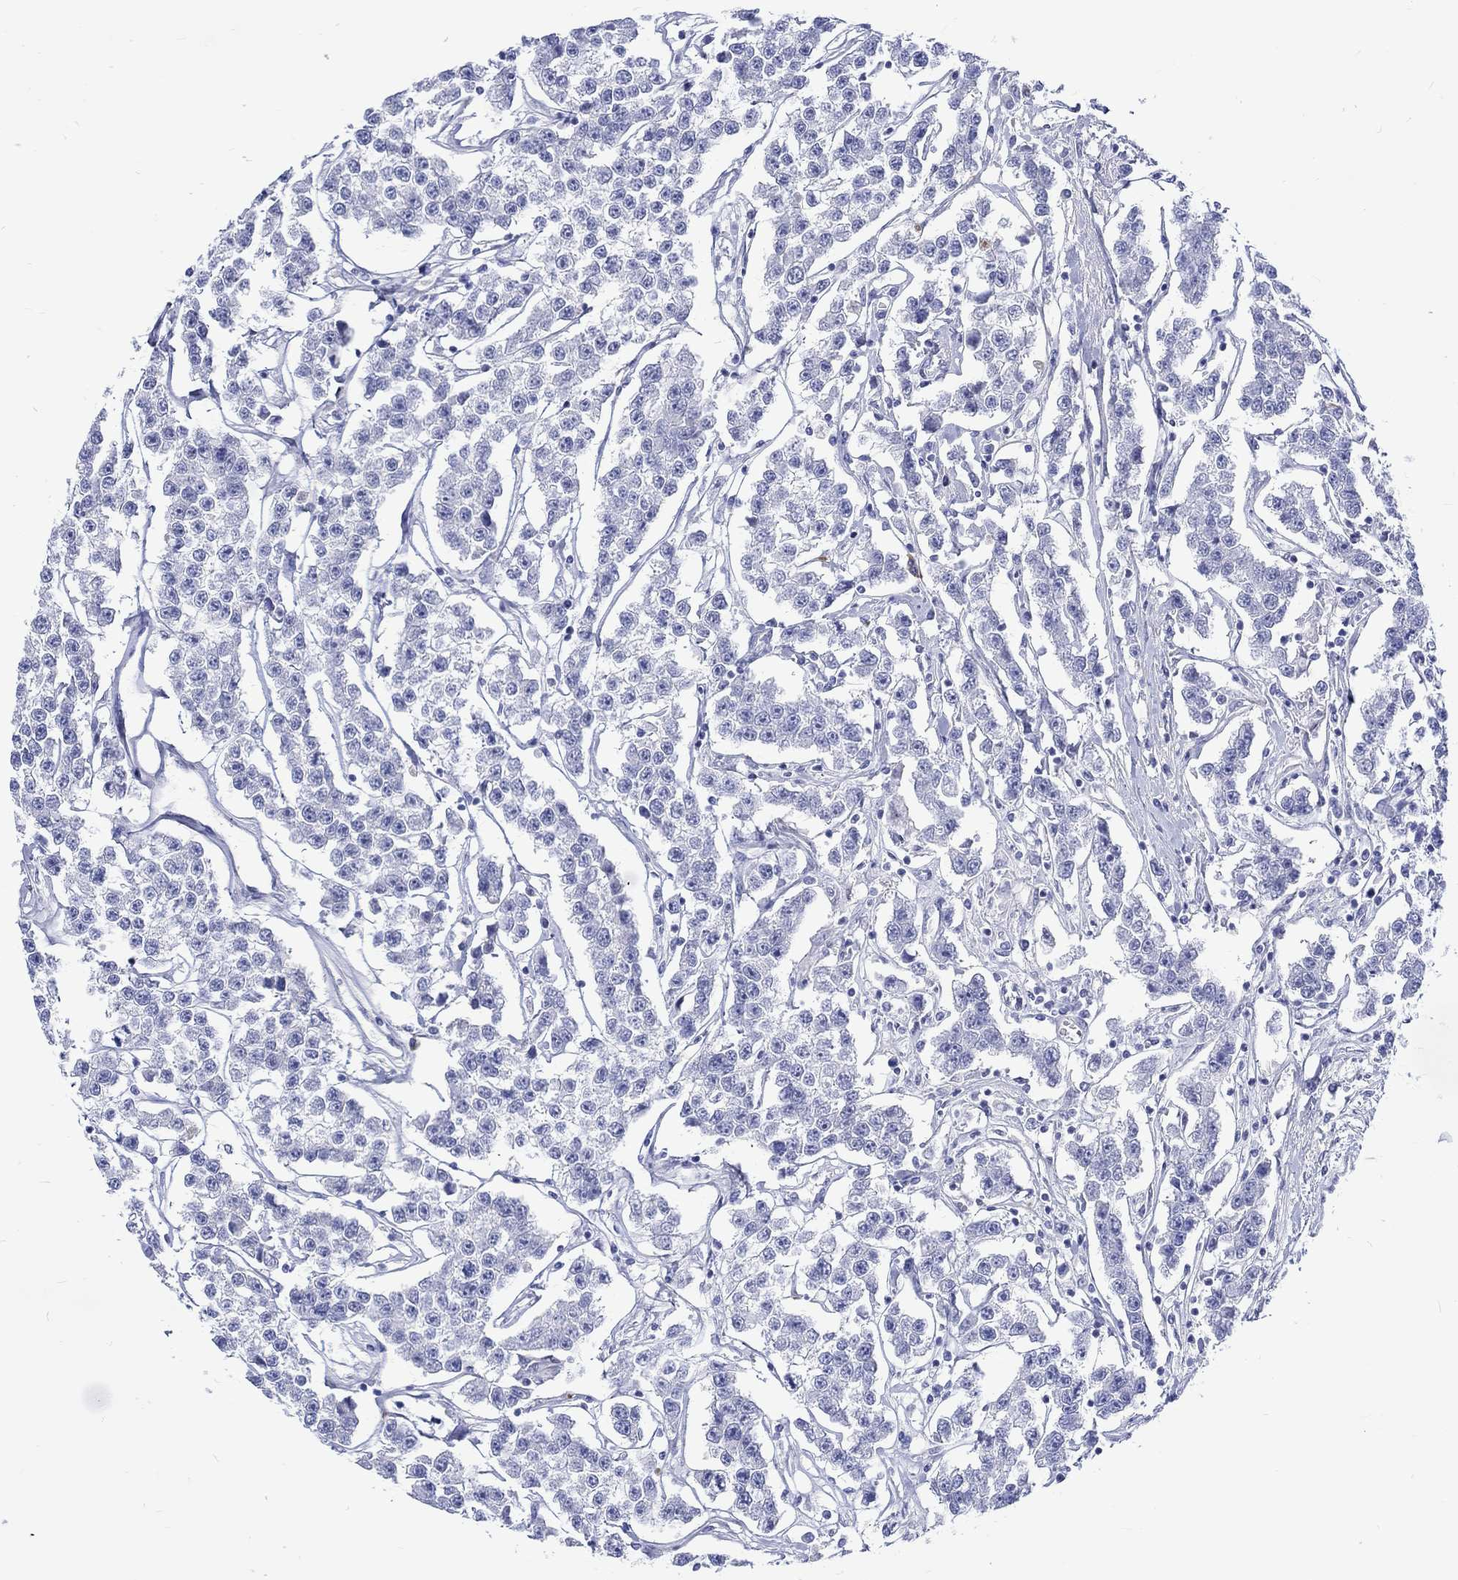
{"staining": {"intensity": "negative", "quantity": "none", "location": "none"}, "tissue": "testis cancer", "cell_type": "Tumor cells", "image_type": "cancer", "snomed": [{"axis": "morphology", "description": "Seminoma, NOS"}, {"axis": "topography", "description": "Testis"}], "caption": "Immunohistochemistry (IHC) photomicrograph of testis cancer (seminoma) stained for a protein (brown), which demonstrates no expression in tumor cells. (DAB (3,3'-diaminobenzidine) immunohistochemistry with hematoxylin counter stain).", "gene": "SH2D7", "patient": {"sex": "male", "age": 59}}